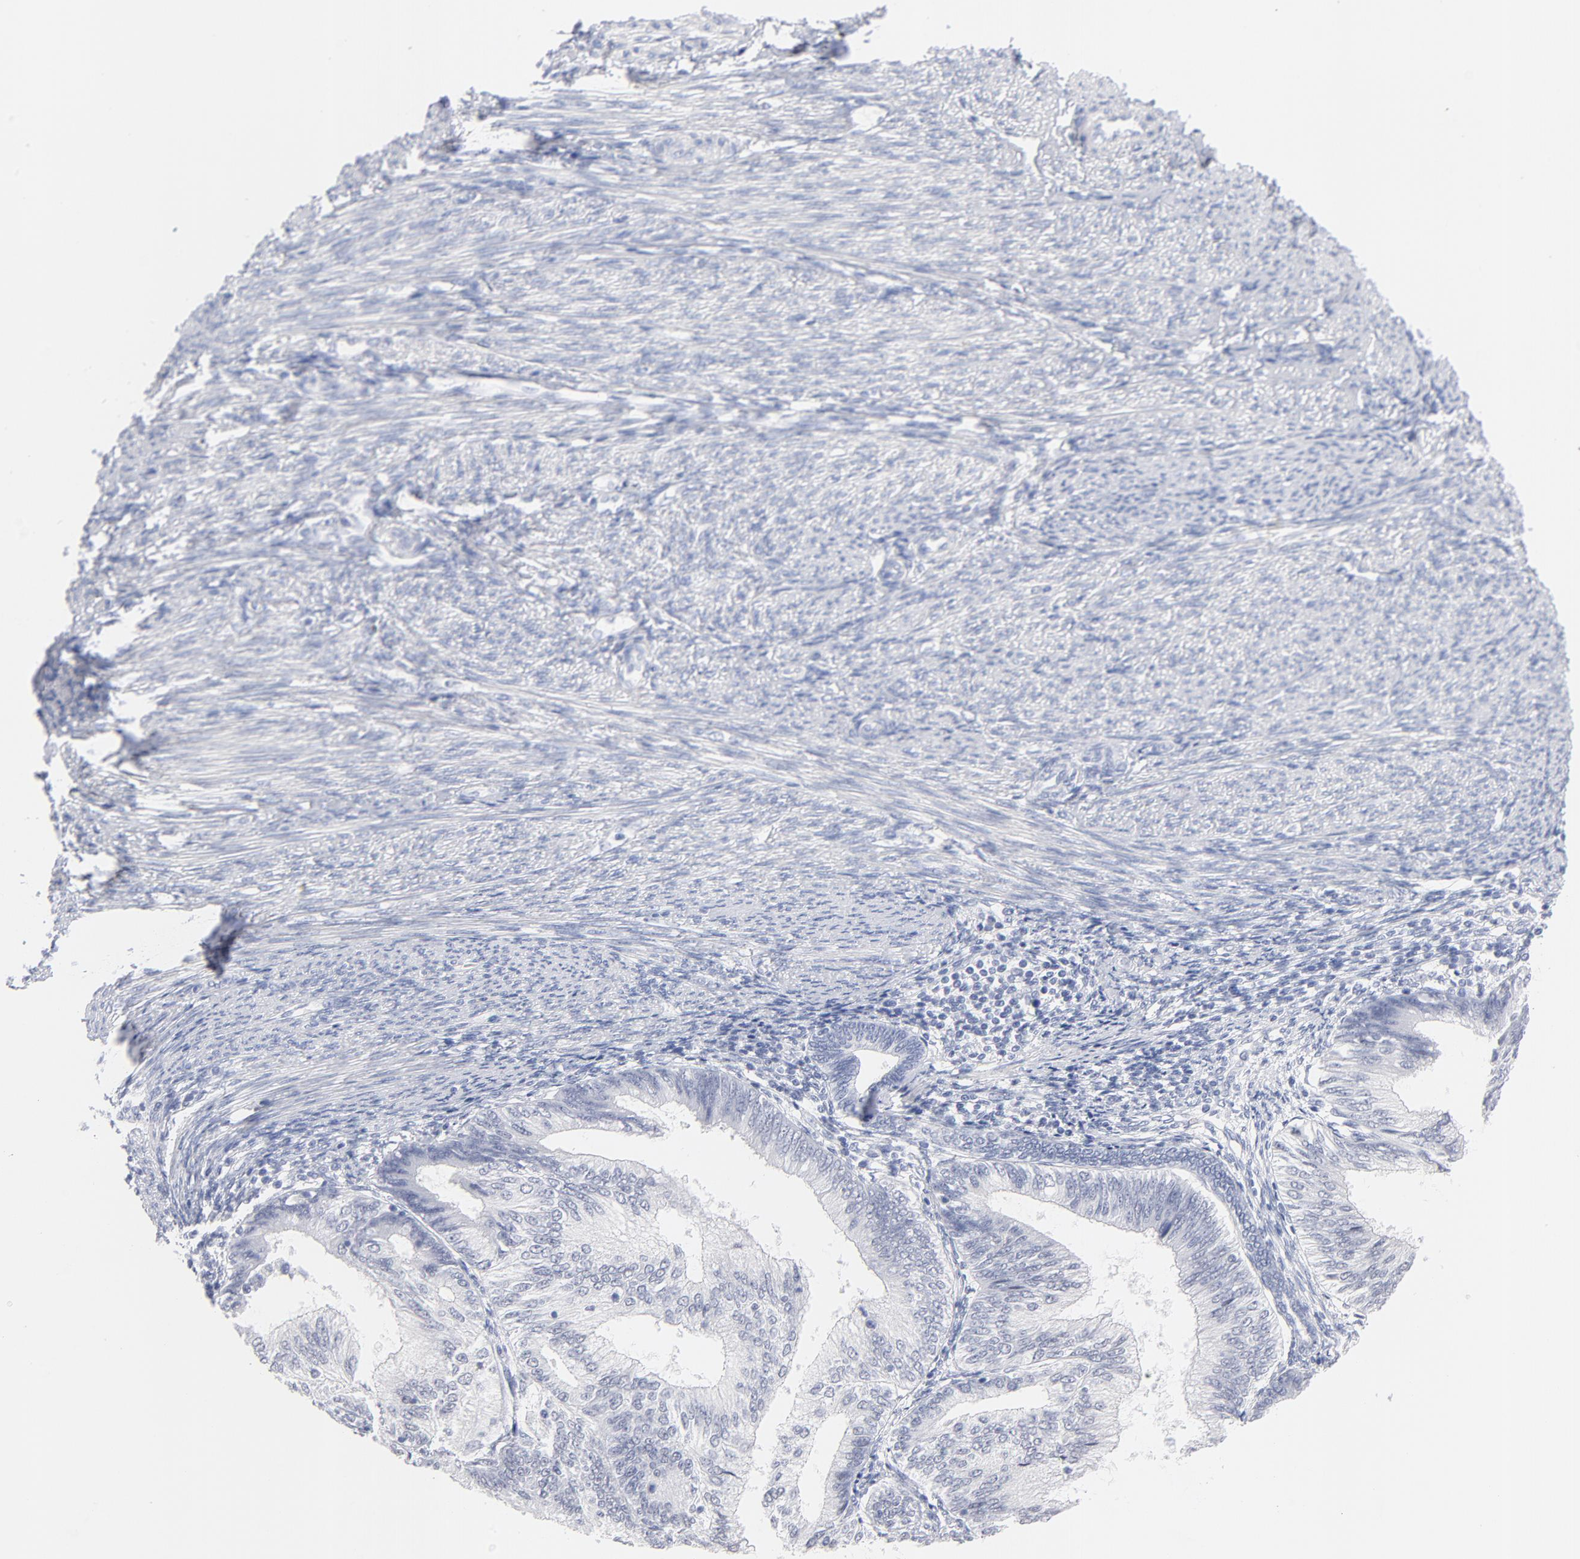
{"staining": {"intensity": "negative", "quantity": "none", "location": "none"}, "tissue": "endometrial cancer", "cell_type": "Tumor cells", "image_type": "cancer", "snomed": [{"axis": "morphology", "description": "Adenocarcinoma, NOS"}, {"axis": "topography", "description": "Endometrium"}], "caption": "This histopathology image is of endometrial cancer stained with immunohistochemistry to label a protein in brown with the nuclei are counter-stained blue. There is no expression in tumor cells.", "gene": "KHNYN", "patient": {"sex": "female", "age": 55}}